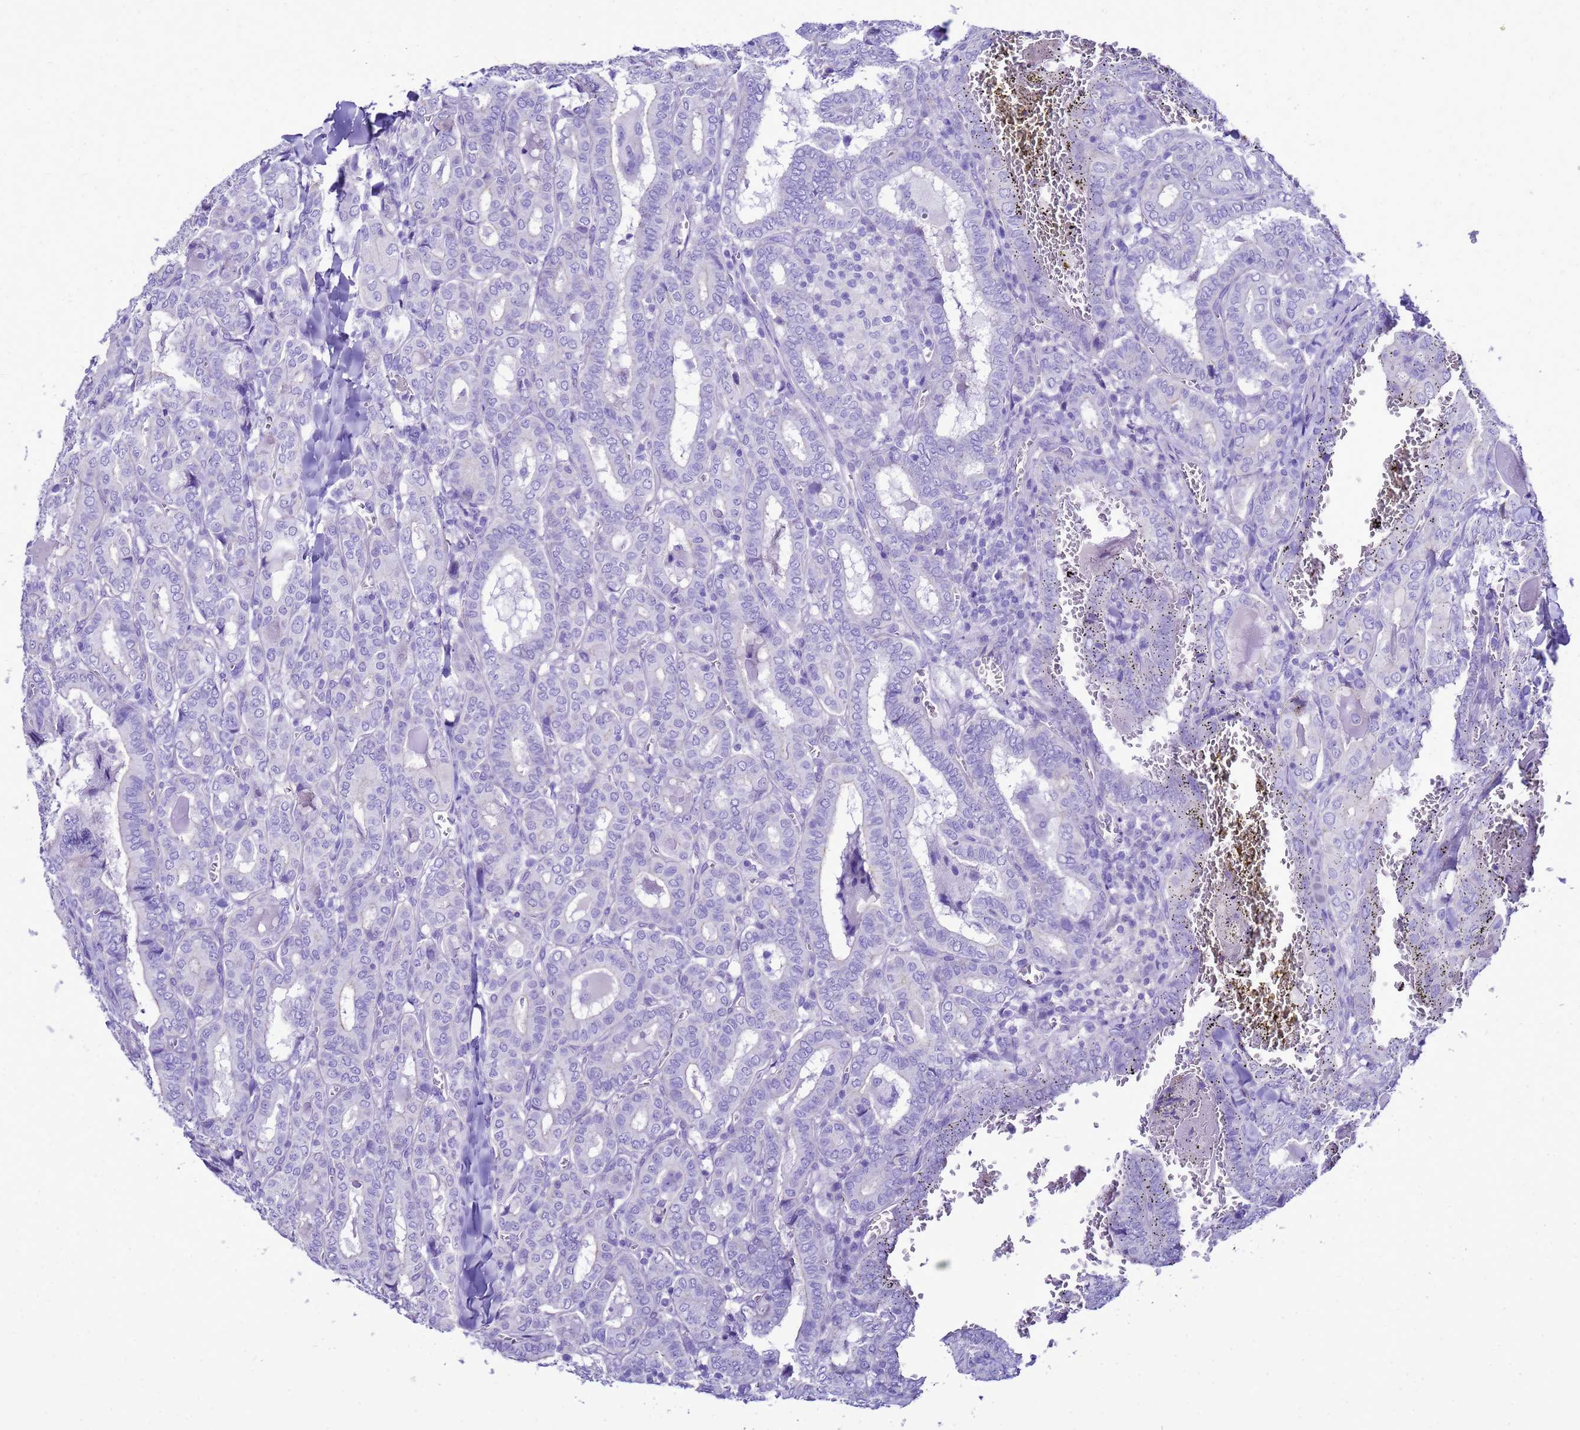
{"staining": {"intensity": "negative", "quantity": "none", "location": "none"}, "tissue": "thyroid cancer", "cell_type": "Tumor cells", "image_type": "cancer", "snomed": [{"axis": "morphology", "description": "Papillary adenocarcinoma, NOS"}, {"axis": "topography", "description": "Thyroid gland"}], "caption": "An immunohistochemistry (IHC) histopathology image of papillary adenocarcinoma (thyroid) is shown. There is no staining in tumor cells of papillary adenocarcinoma (thyroid).", "gene": "BEST2", "patient": {"sex": "female", "age": 72}}